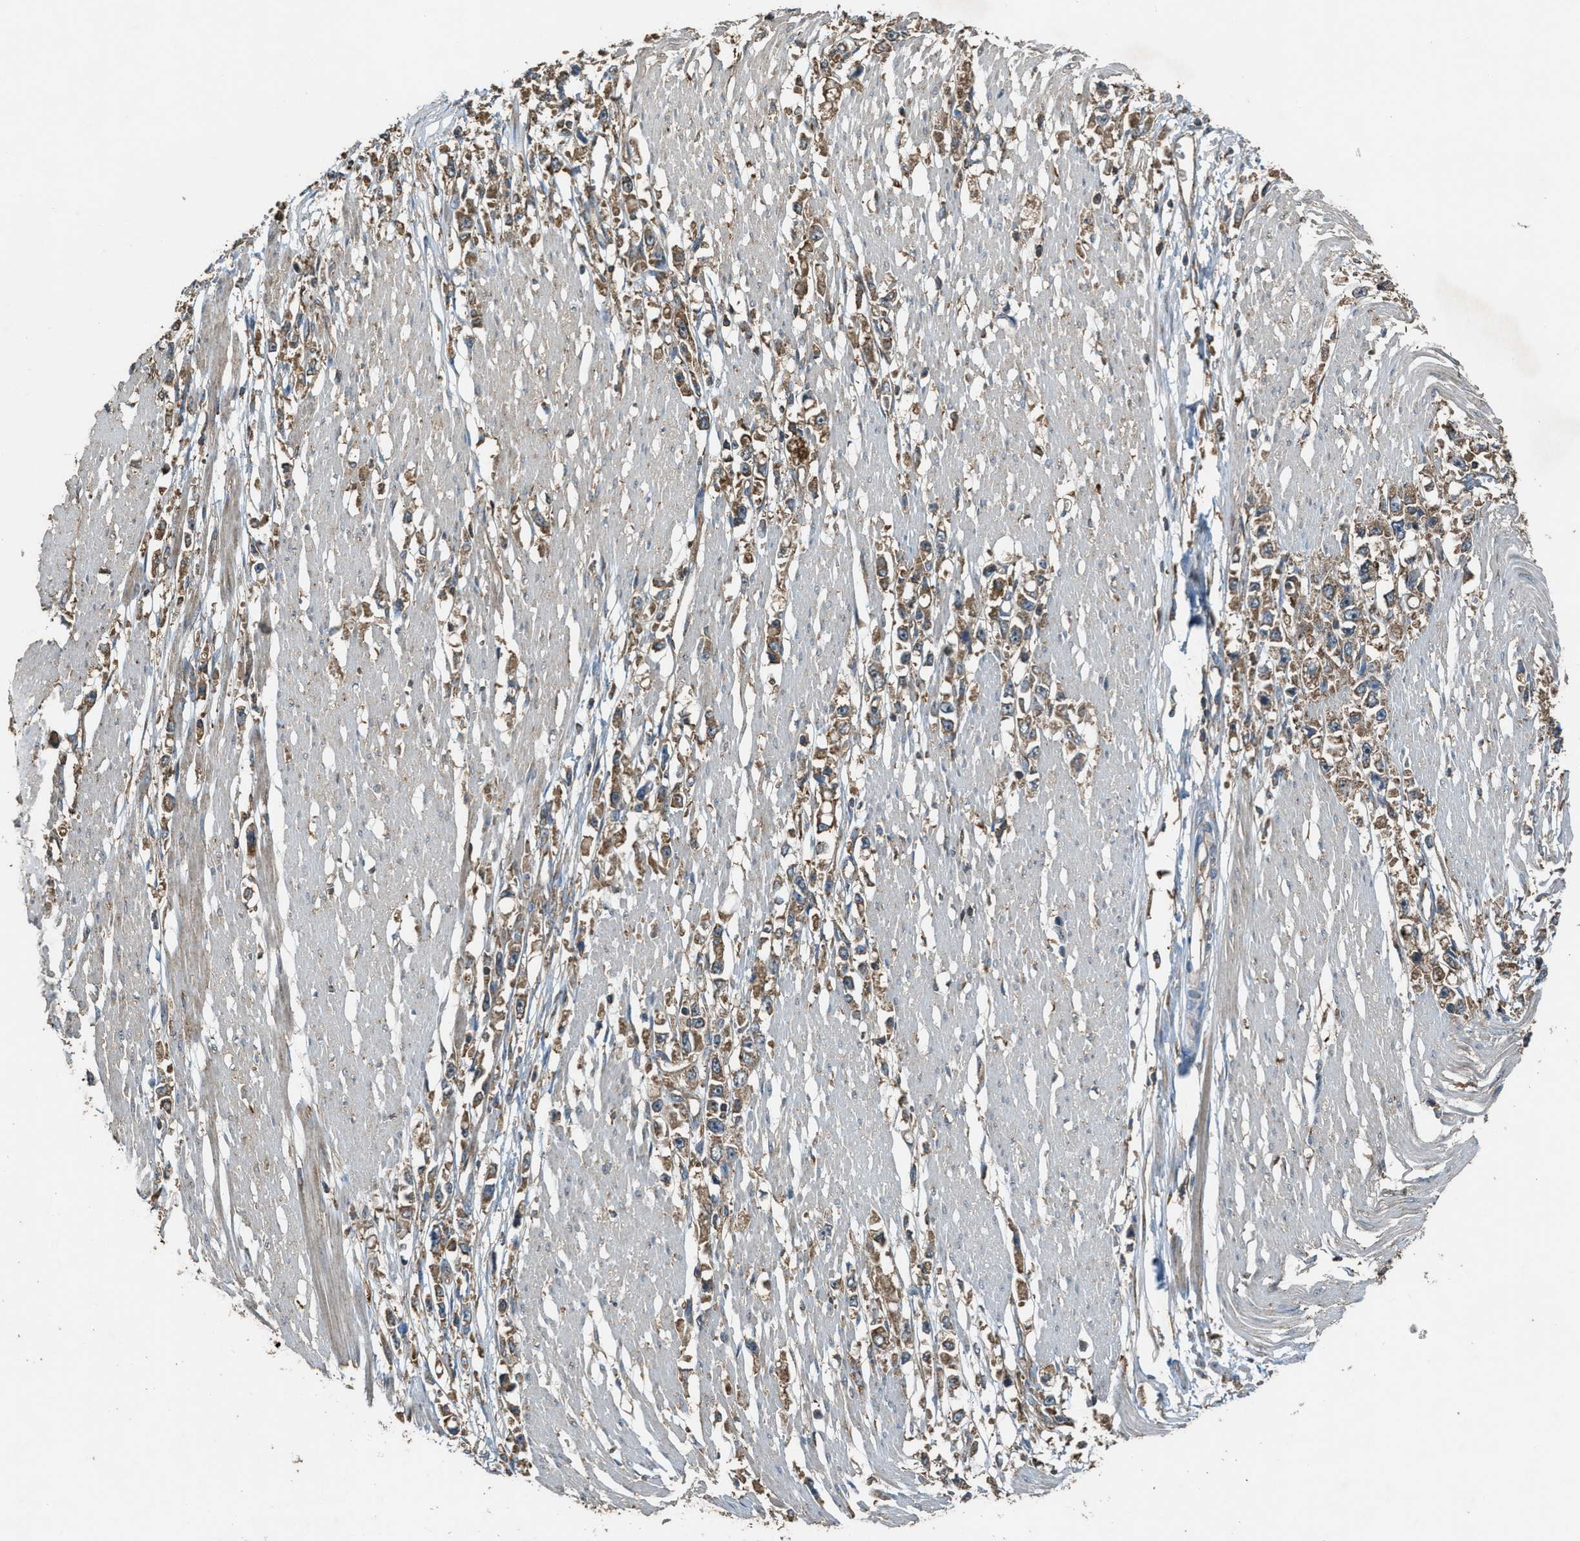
{"staining": {"intensity": "moderate", "quantity": ">75%", "location": "cytoplasmic/membranous"}, "tissue": "stomach cancer", "cell_type": "Tumor cells", "image_type": "cancer", "snomed": [{"axis": "morphology", "description": "Adenocarcinoma, NOS"}, {"axis": "topography", "description": "Stomach"}], "caption": "Protein analysis of stomach adenocarcinoma tissue demonstrates moderate cytoplasmic/membranous positivity in approximately >75% of tumor cells.", "gene": "MAP3K8", "patient": {"sex": "female", "age": 59}}